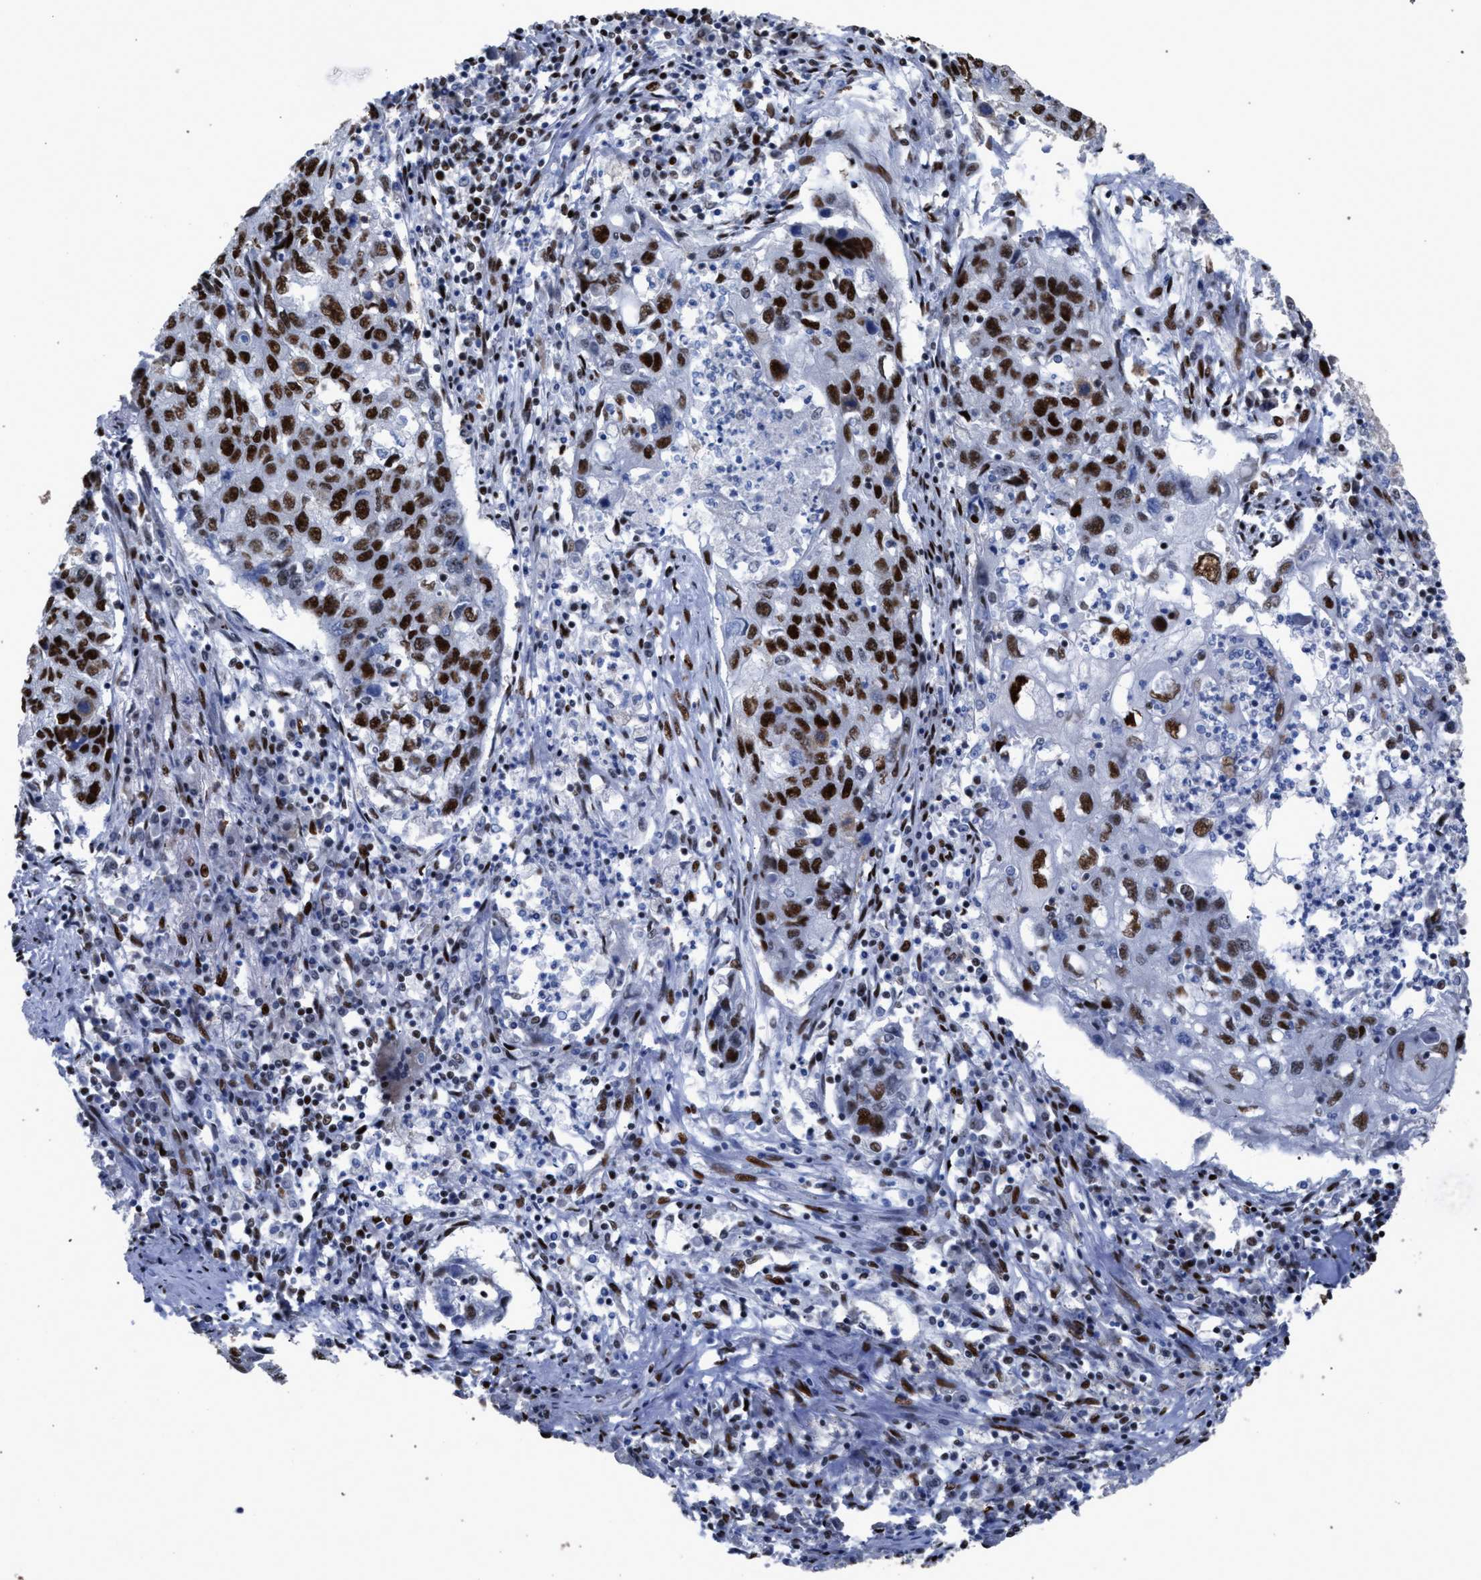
{"staining": {"intensity": "strong", "quantity": ">75%", "location": "nuclear"}, "tissue": "lung cancer", "cell_type": "Tumor cells", "image_type": "cancer", "snomed": [{"axis": "morphology", "description": "Squamous cell carcinoma, NOS"}, {"axis": "topography", "description": "Lung"}], "caption": "Strong nuclear expression for a protein is seen in about >75% of tumor cells of squamous cell carcinoma (lung) using immunohistochemistry (IHC).", "gene": "TP53BP1", "patient": {"sex": "female", "age": 63}}